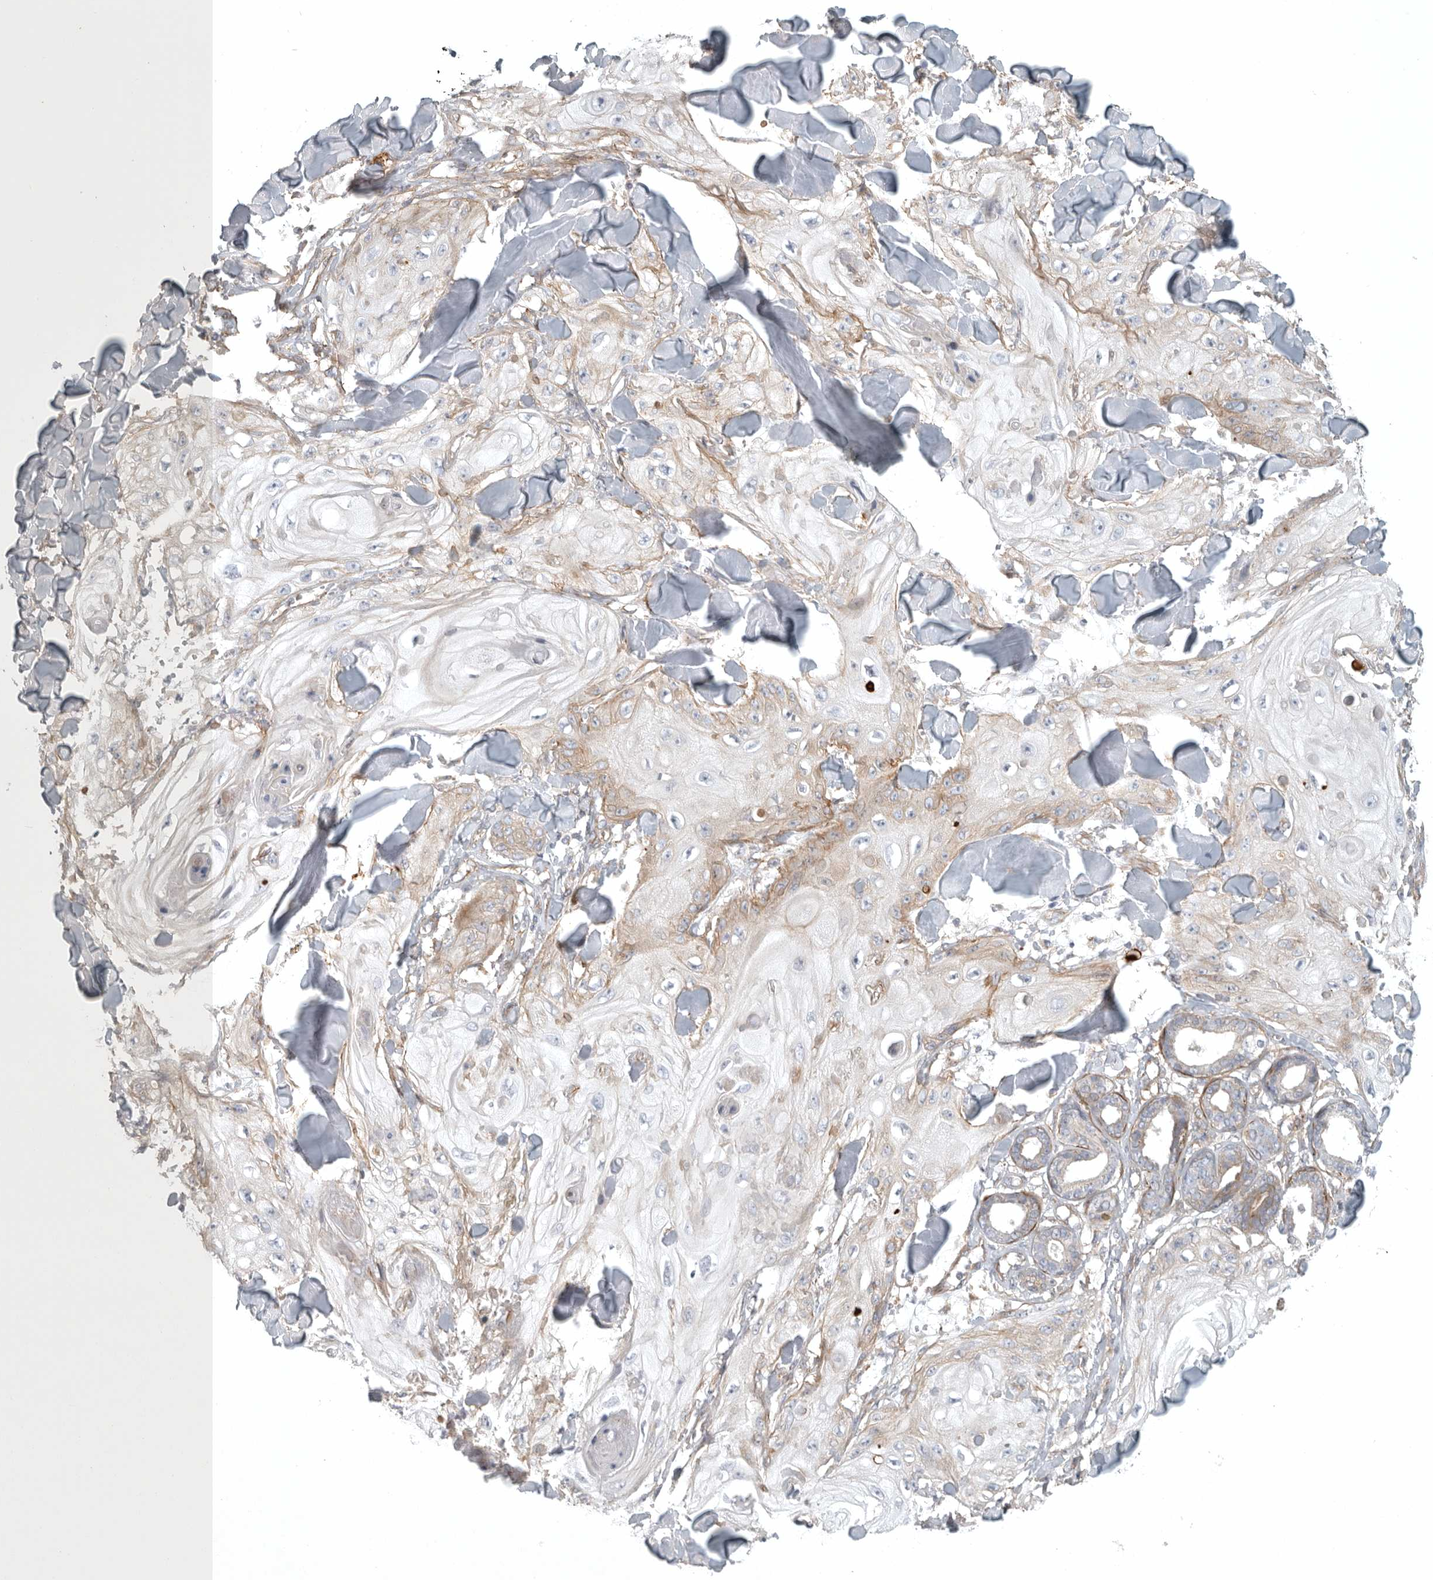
{"staining": {"intensity": "weak", "quantity": "25%-75%", "location": "cytoplasmic/membranous"}, "tissue": "skin cancer", "cell_type": "Tumor cells", "image_type": "cancer", "snomed": [{"axis": "morphology", "description": "Squamous cell carcinoma, NOS"}, {"axis": "topography", "description": "Skin"}], "caption": "This micrograph exhibits immunohistochemistry (IHC) staining of skin squamous cell carcinoma, with low weak cytoplasmic/membranous positivity in about 25%-75% of tumor cells.", "gene": "LONRF1", "patient": {"sex": "male", "age": 74}}